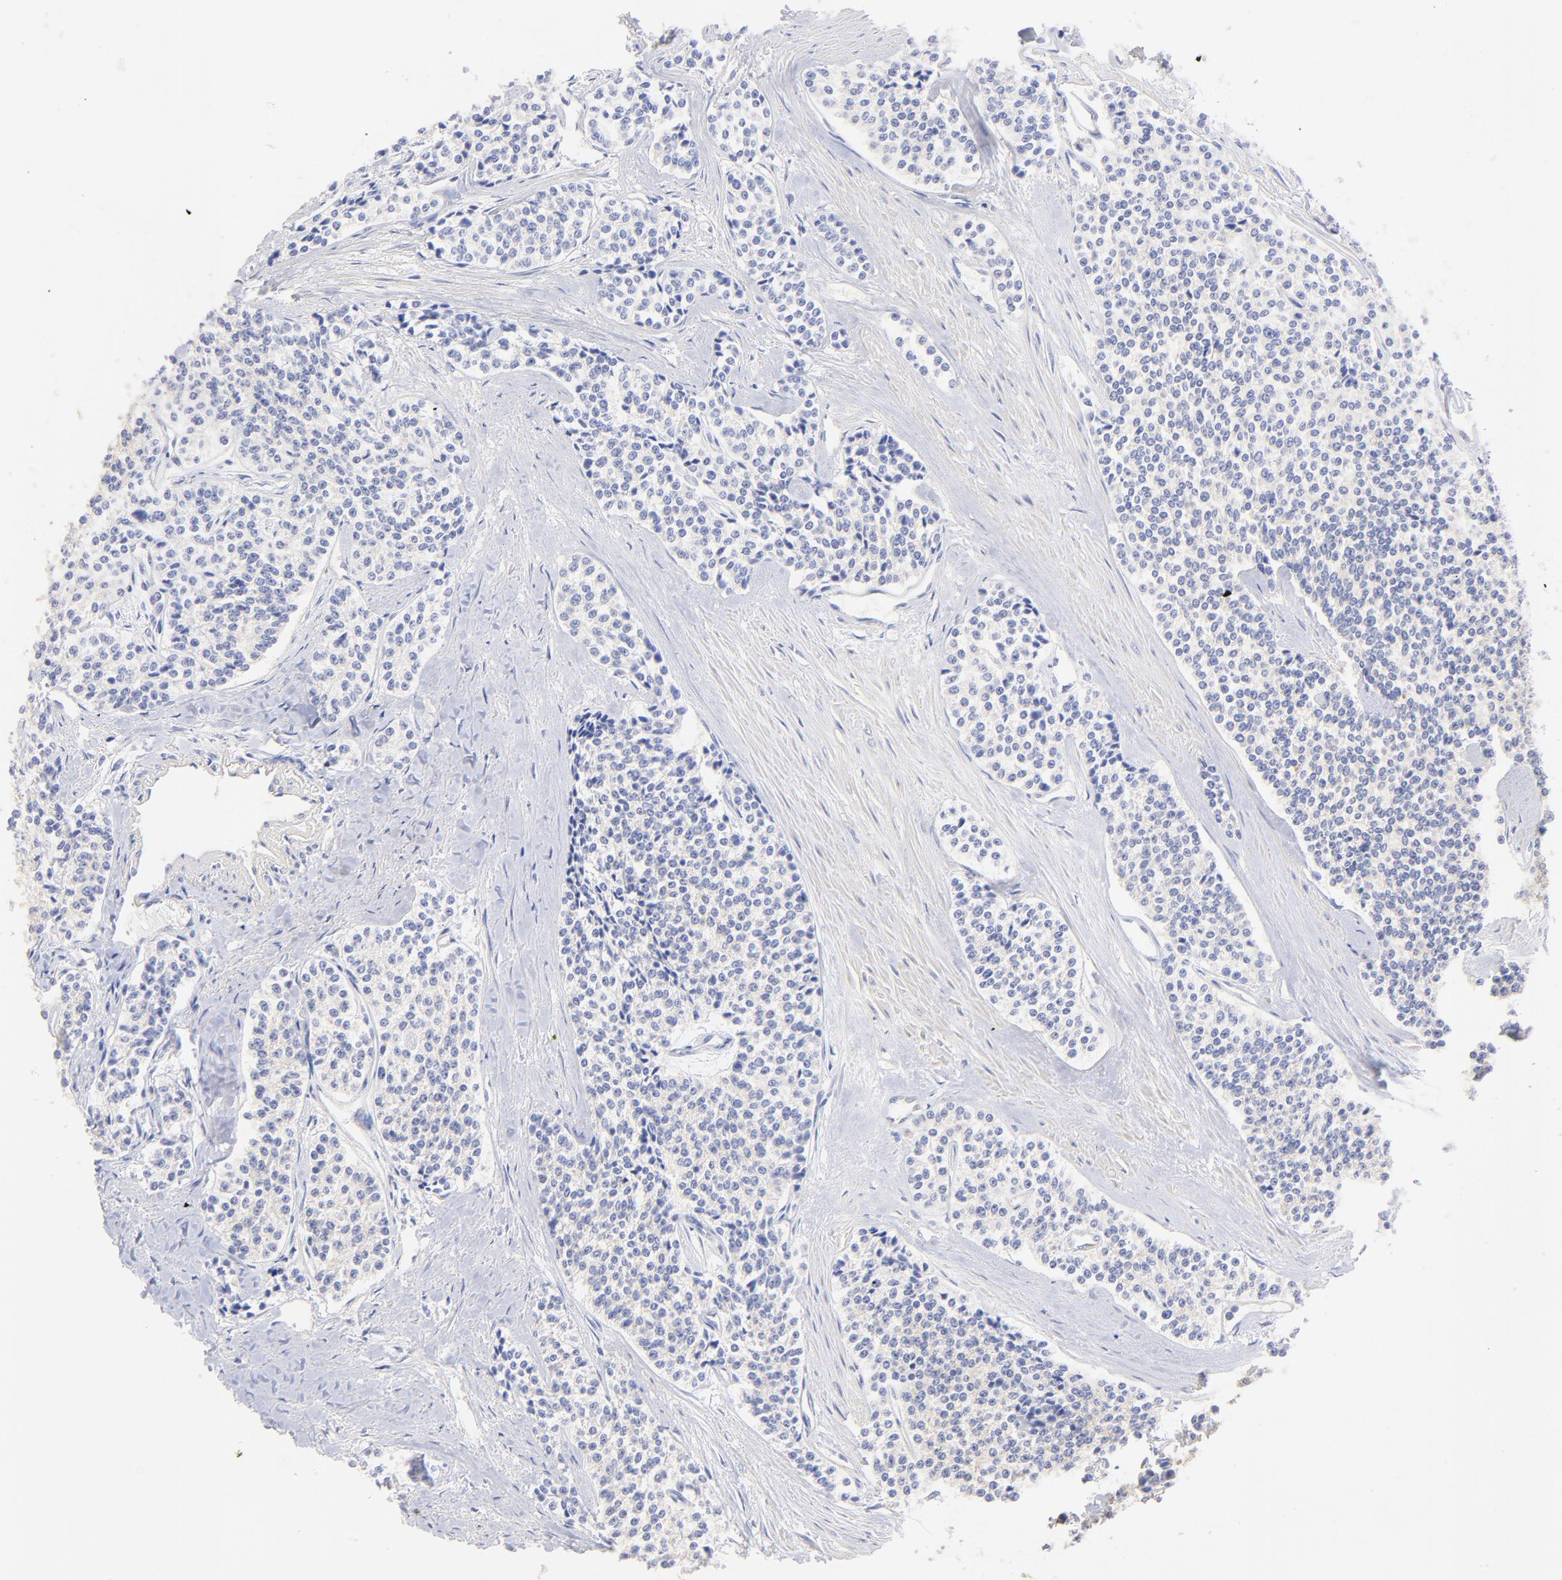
{"staining": {"intensity": "negative", "quantity": "none", "location": "none"}, "tissue": "carcinoid", "cell_type": "Tumor cells", "image_type": "cancer", "snomed": [{"axis": "morphology", "description": "Carcinoid, malignant, NOS"}, {"axis": "topography", "description": "Stomach"}], "caption": "Human carcinoid stained for a protein using immunohistochemistry (IHC) reveals no staining in tumor cells.", "gene": "HS3ST1", "patient": {"sex": "female", "age": 76}}